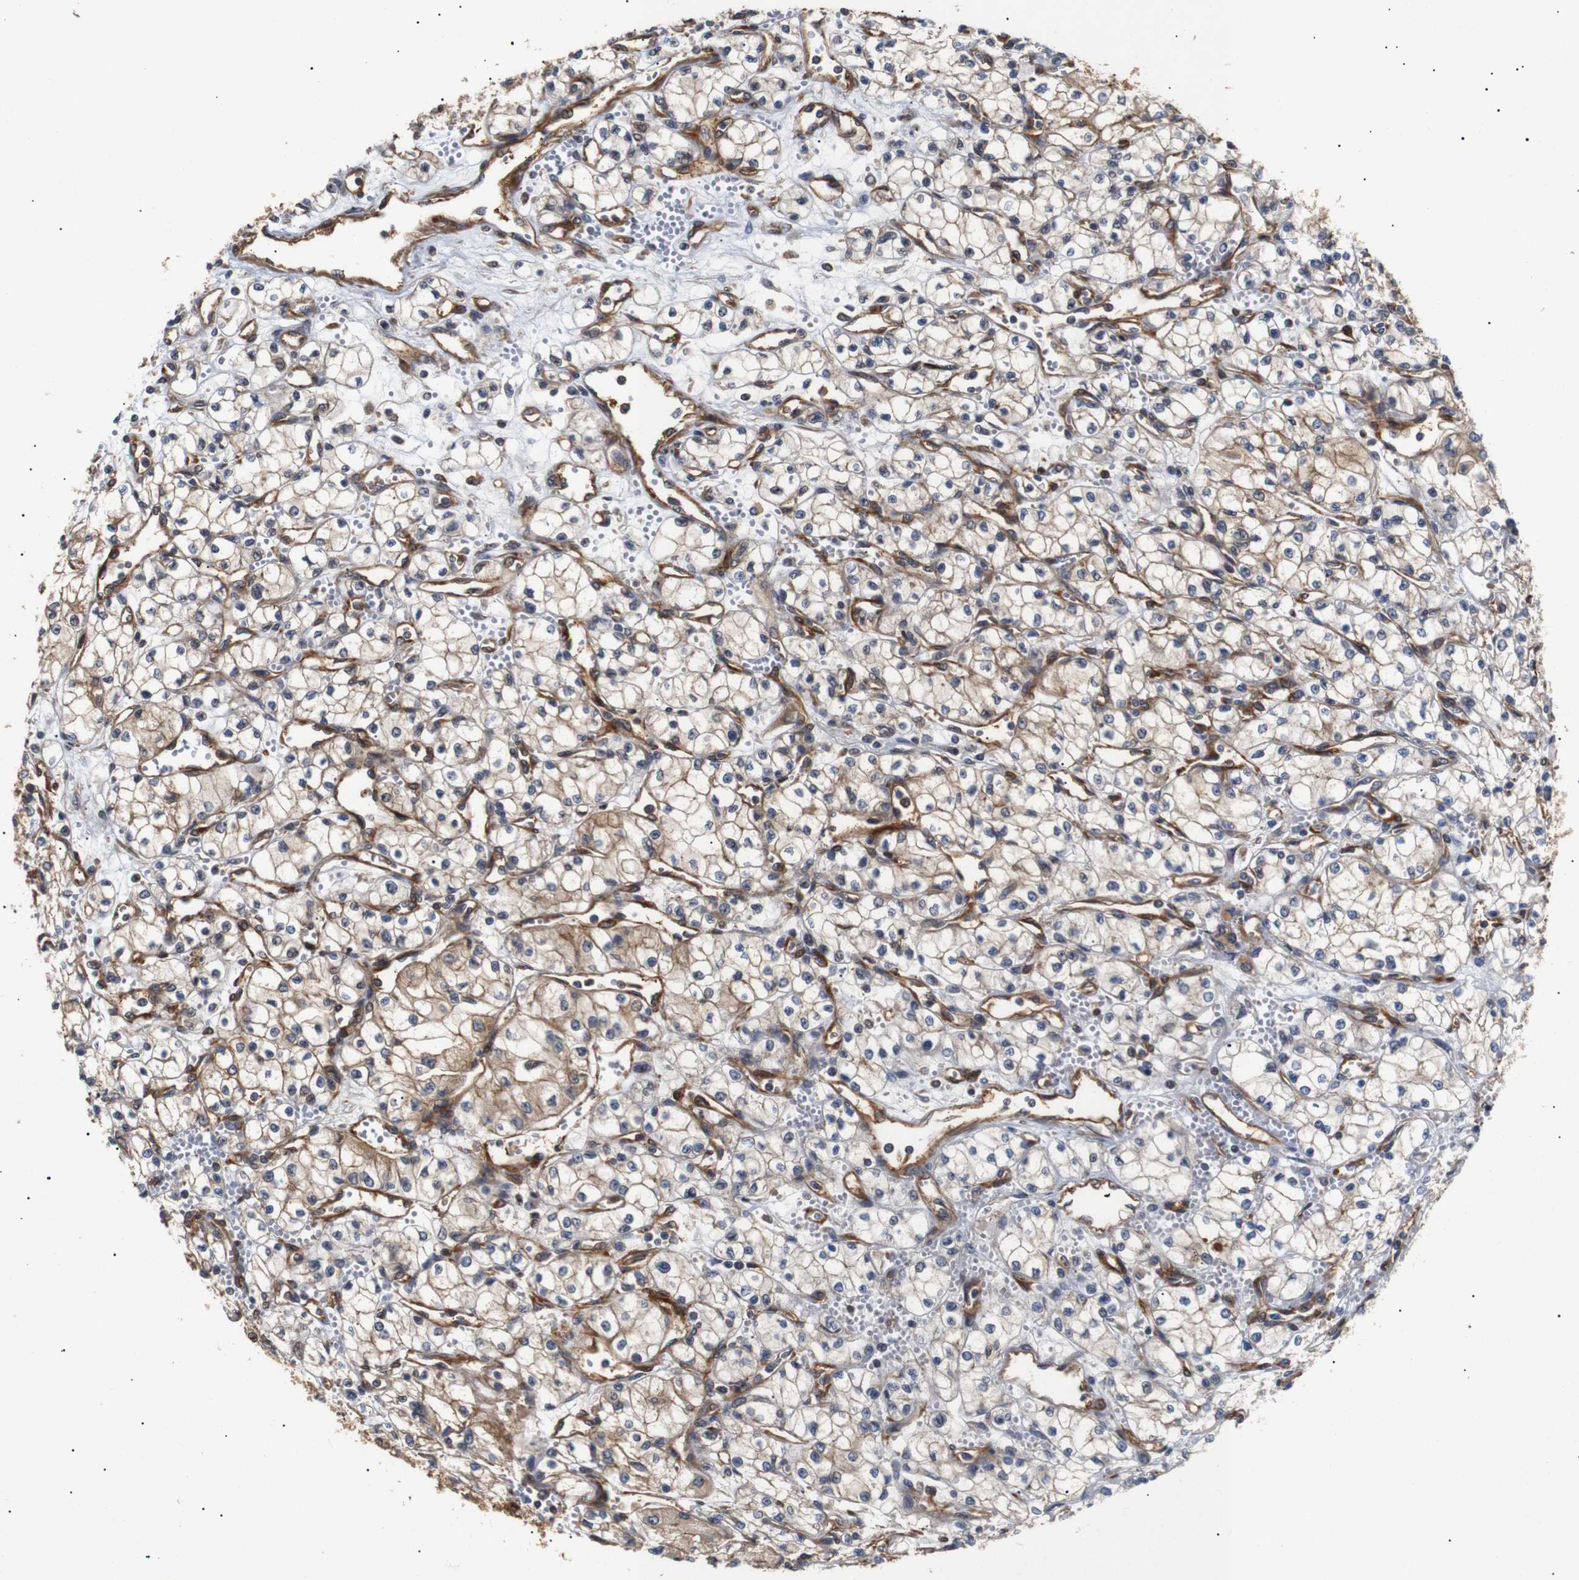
{"staining": {"intensity": "moderate", "quantity": ">75%", "location": "cytoplasmic/membranous"}, "tissue": "renal cancer", "cell_type": "Tumor cells", "image_type": "cancer", "snomed": [{"axis": "morphology", "description": "Normal tissue, NOS"}, {"axis": "morphology", "description": "Adenocarcinoma, NOS"}, {"axis": "topography", "description": "Kidney"}], "caption": "Immunohistochemistry of renal adenocarcinoma demonstrates medium levels of moderate cytoplasmic/membranous staining in approximately >75% of tumor cells.", "gene": "PAWR", "patient": {"sex": "male", "age": 59}}